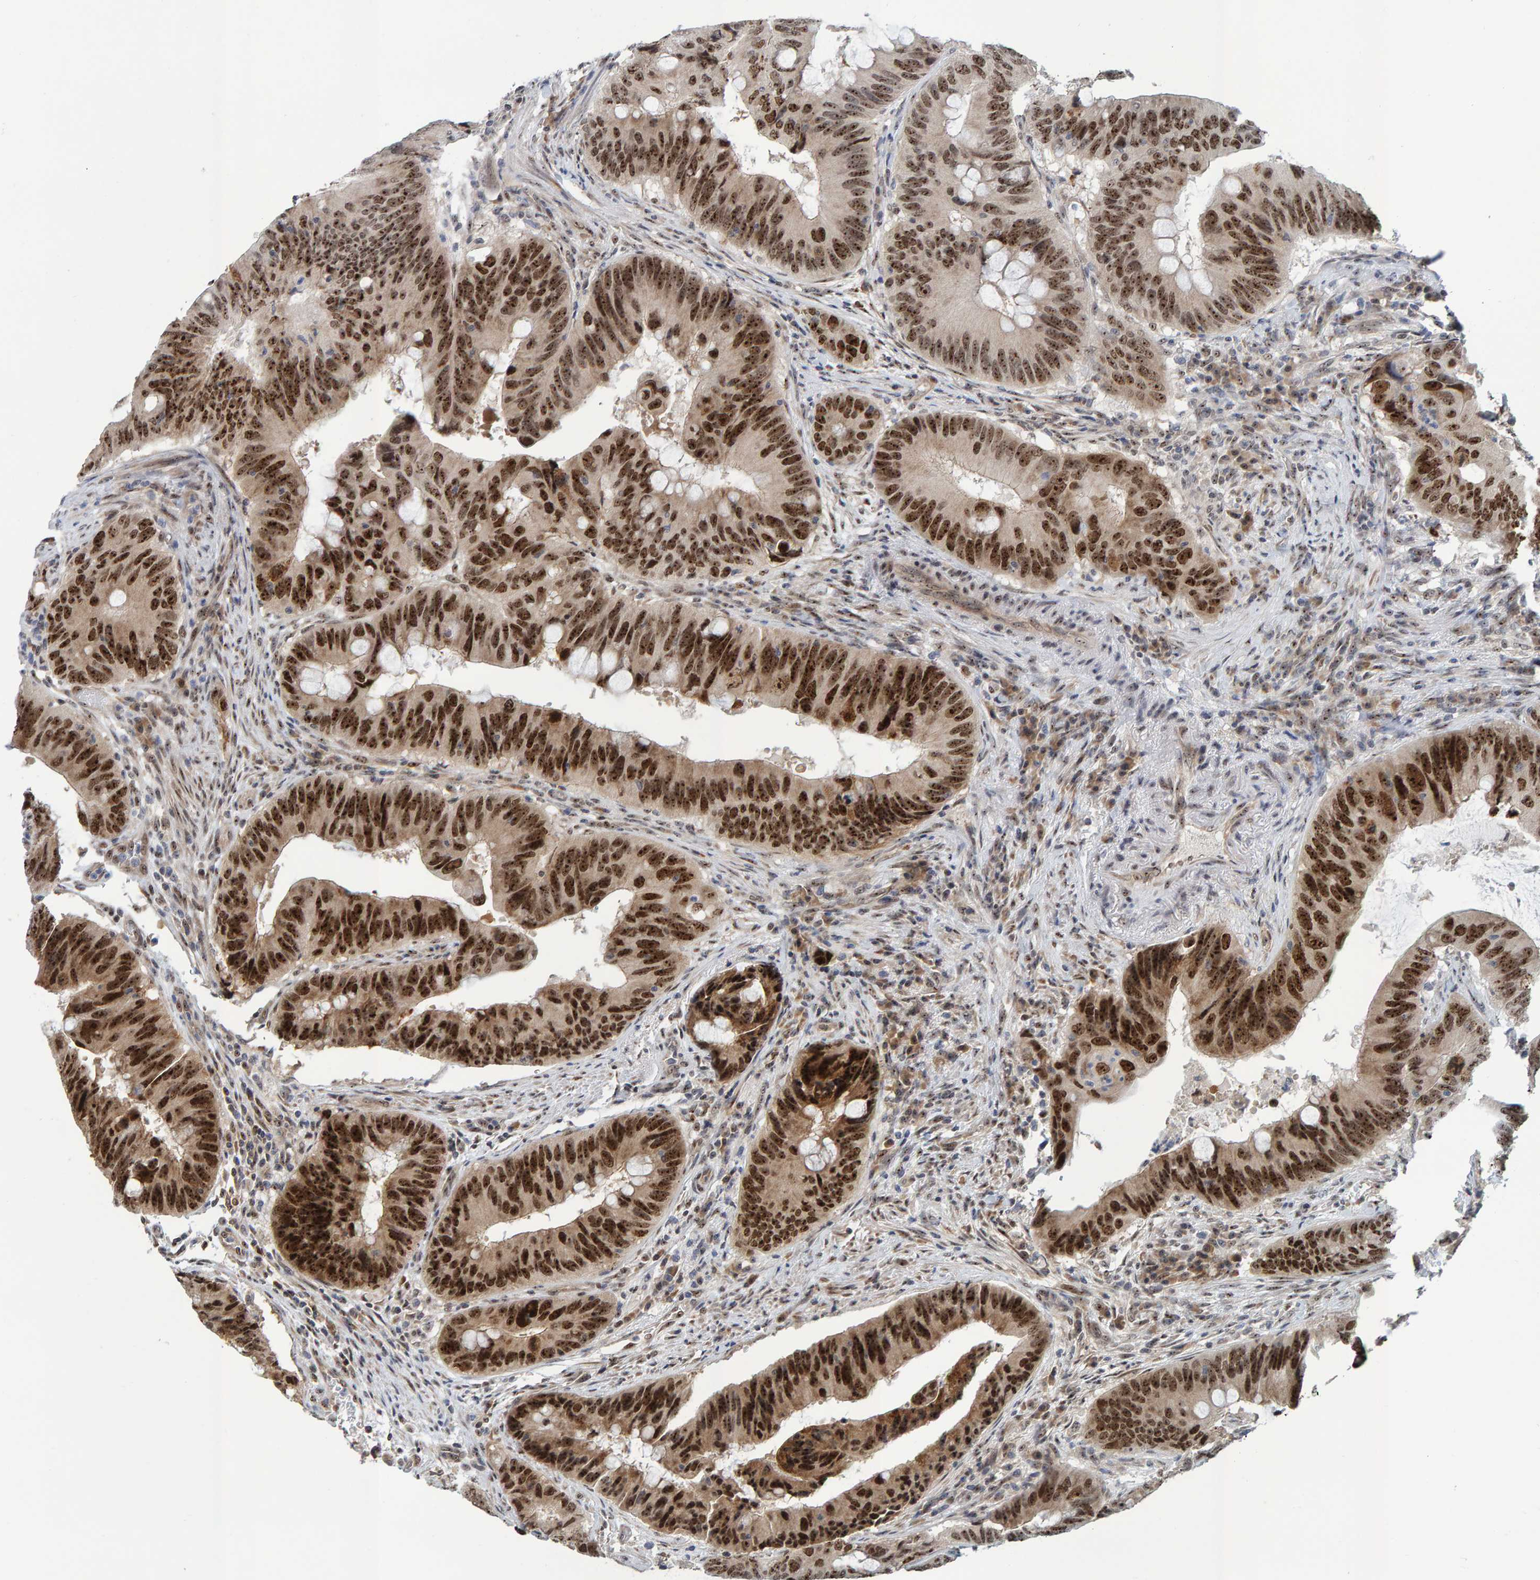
{"staining": {"intensity": "strong", "quantity": ">75%", "location": "nuclear"}, "tissue": "colorectal cancer", "cell_type": "Tumor cells", "image_type": "cancer", "snomed": [{"axis": "morphology", "description": "Adenocarcinoma, NOS"}, {"axis": "topography", "description": "Colon"}], "caption": "Protein staining of adenocarcinoma (colorectal) tissue displays strong nuclear expression in about >75% of tumor cells.", "gene": "POLR1E", "patient": {"sex": "male", "age": 71}}